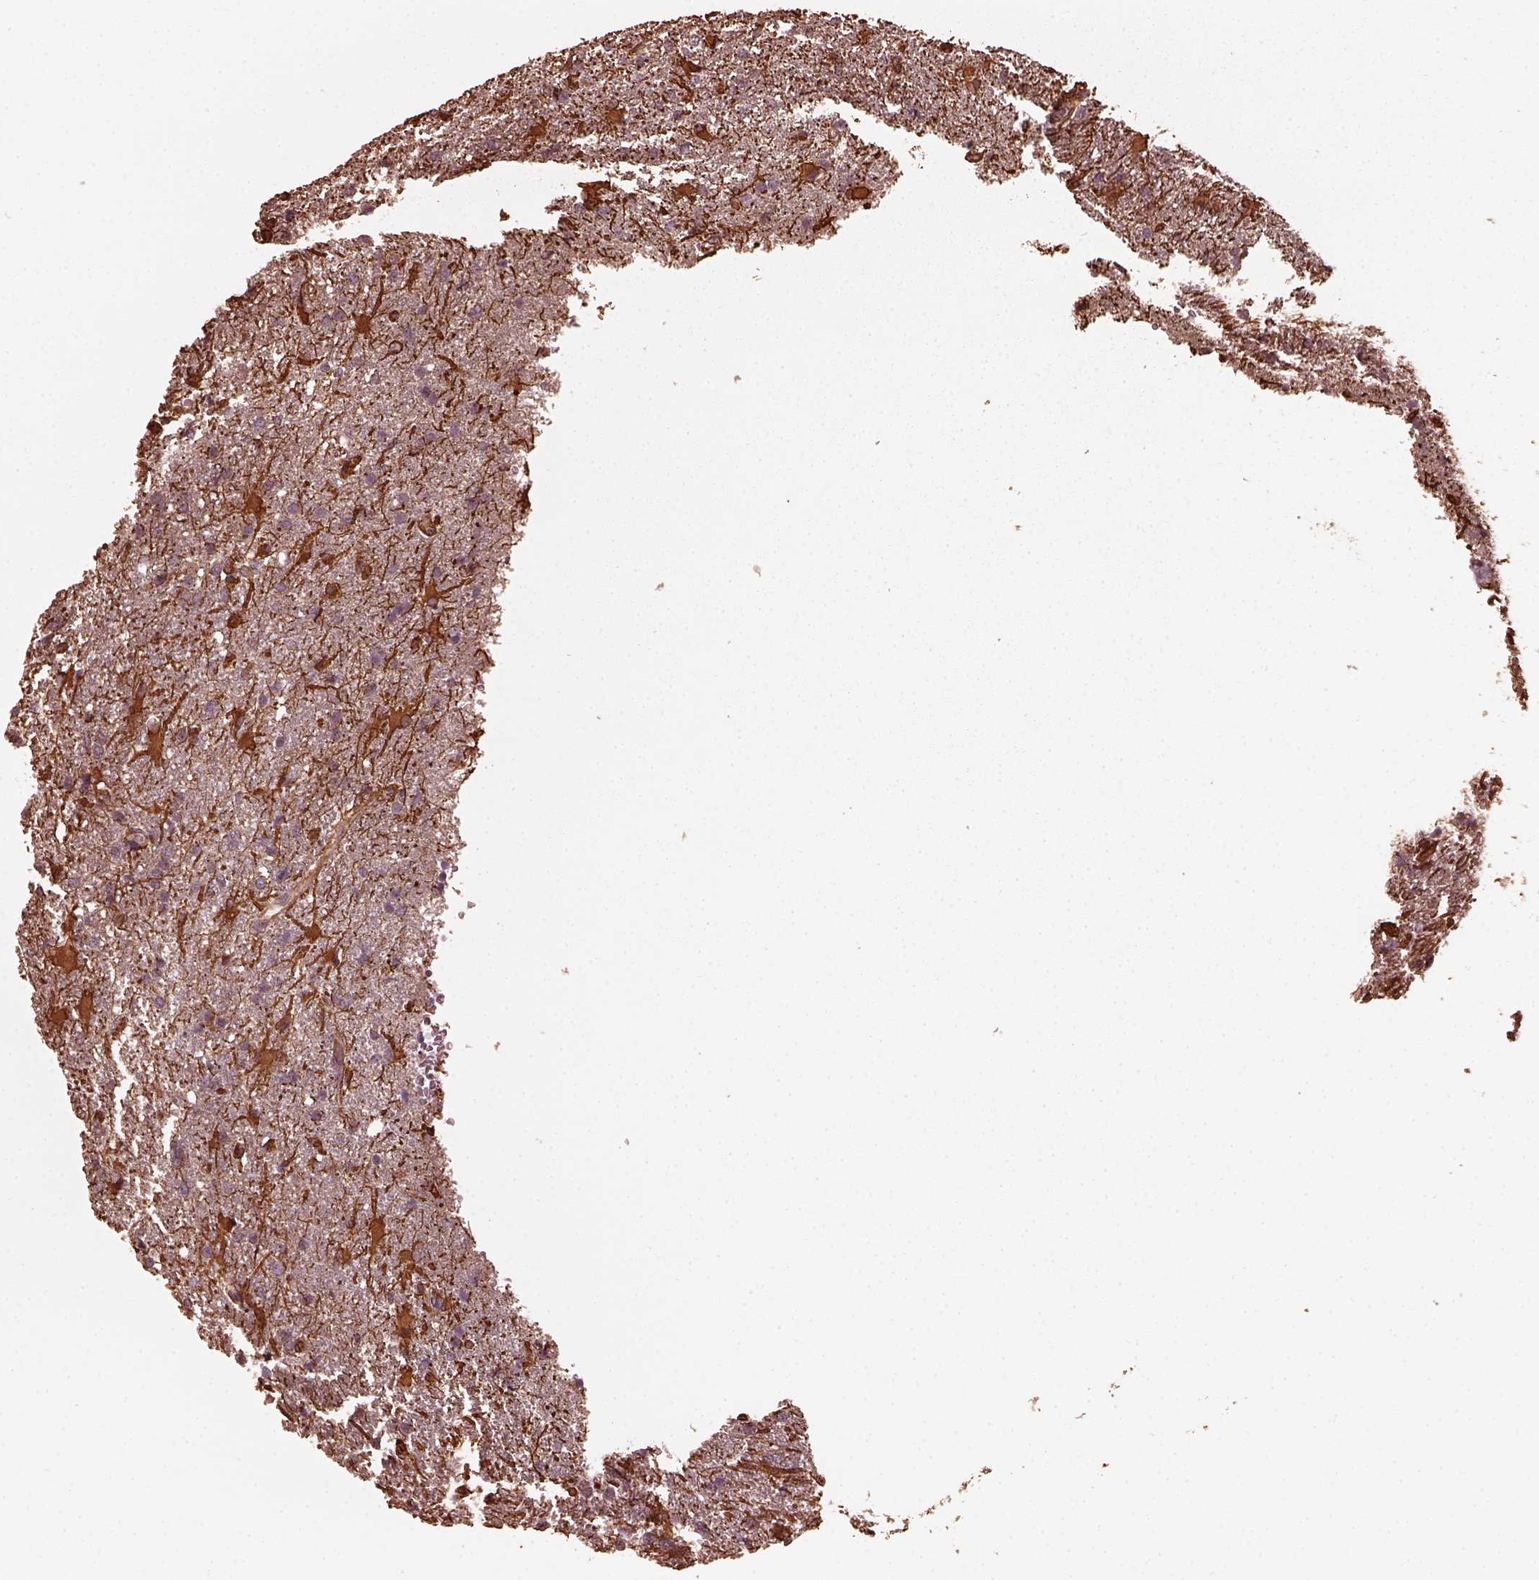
{"staining": {"intensity": "negative", "quantity": "none", "location": "none"}, "tissue": "glioma", "cell_type": "Tumor cells", "image_type": "cancer", "snomed": [{"axis": "morphology", "description": "Glioma, malignant, High grade"}, {"axis": "topography", "description": "Brain"}], "caption": "IHC histopathology image of neoplastic tissue: glioma stained with DAB (3,3'-diaminobenzidine) reveals no significant protein expression in tumor cells.", "gene": "GTPBP1", "patient": {"sex": "male", "age": 68}}